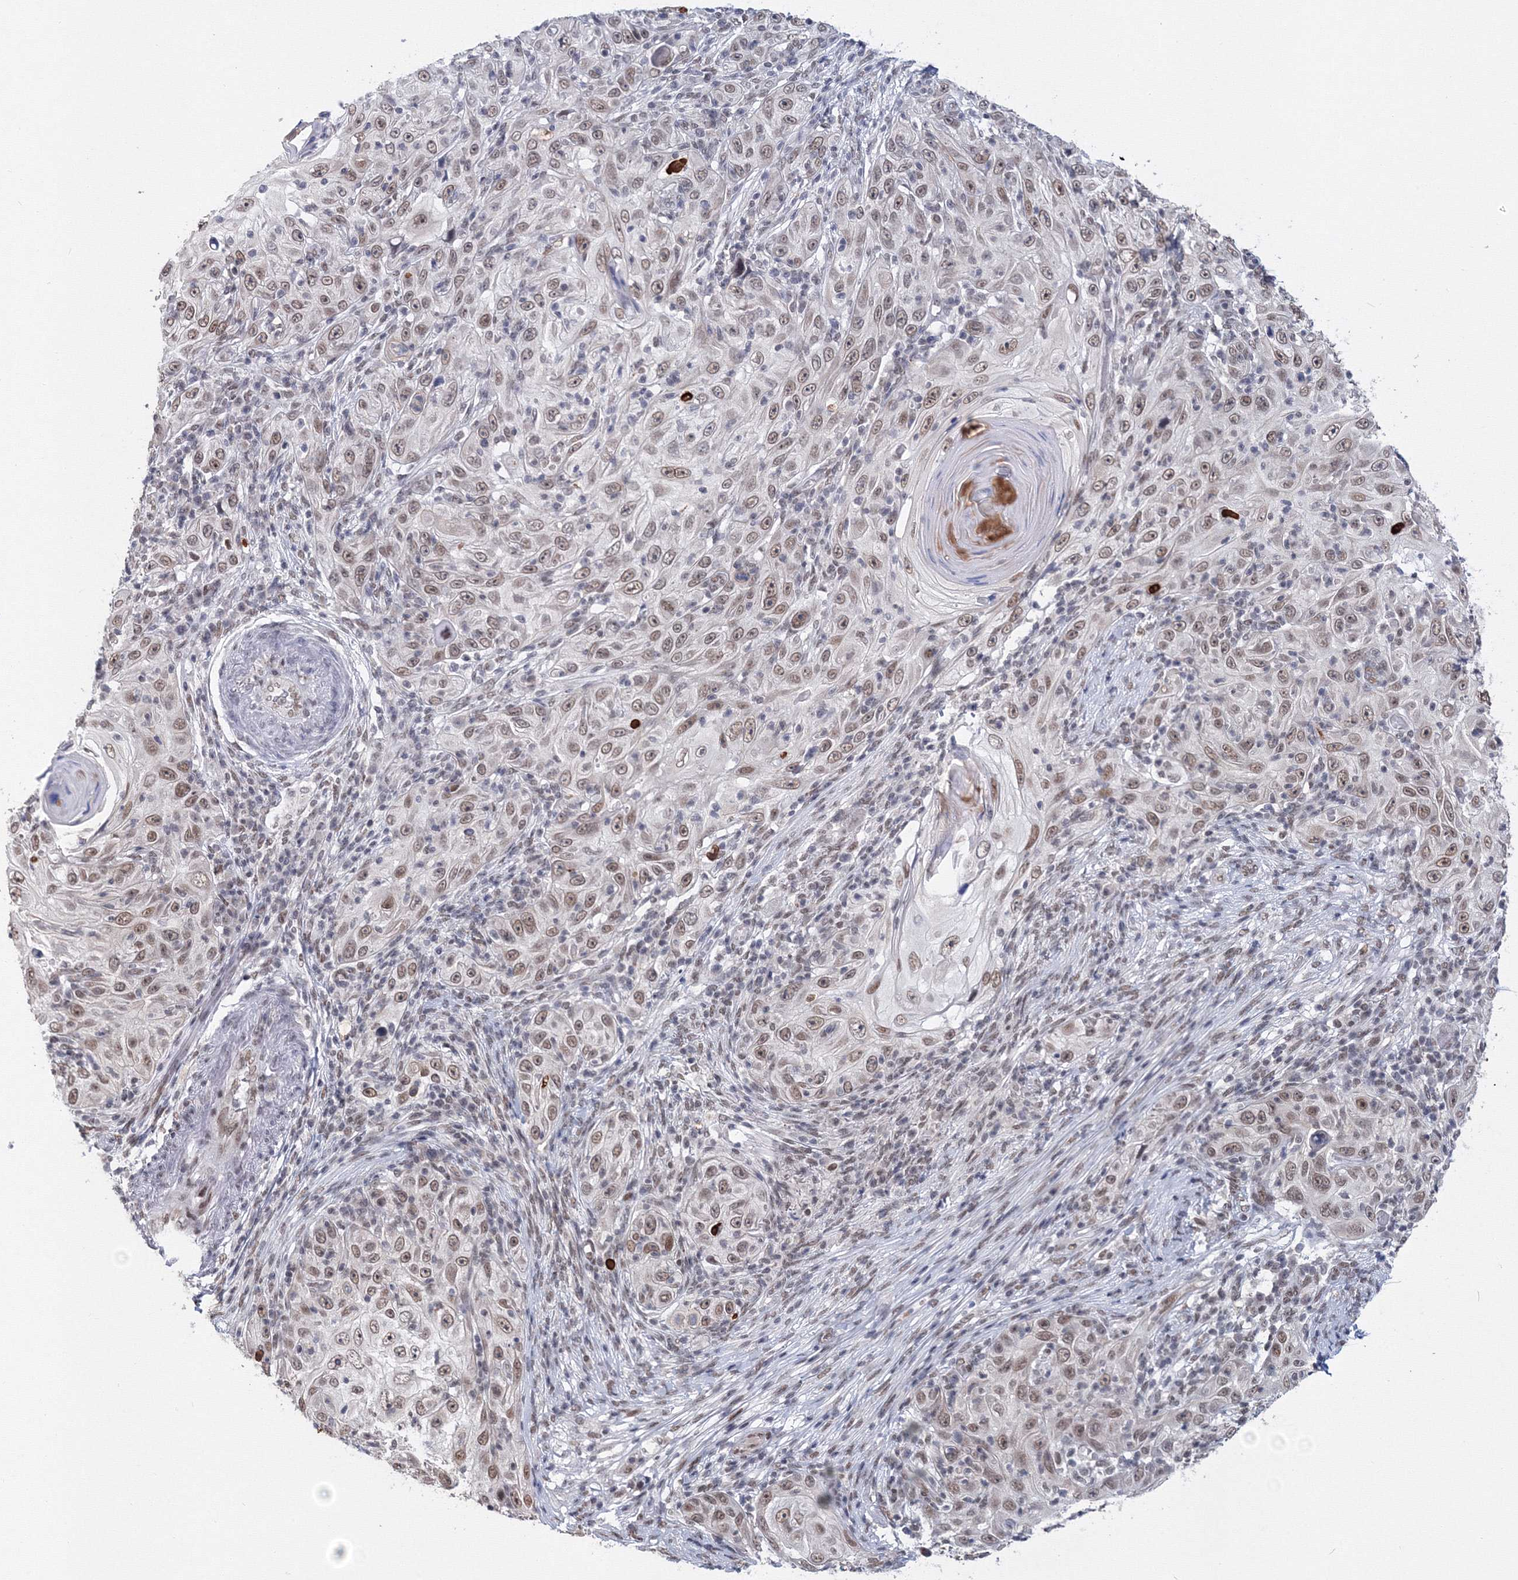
{"staining": {"intensity": "weak", "quantity": ">75%", "location": "nuclear"}, "tissue": "skin cancer", "cell_type": "Tumor cells", "image_type": "cancer", "snomed": [{"axis": "morphology", "description": "Squamous cell carcinoma, NOS"}, {"axis": "topography", "description": "Skin"}], "caption": "Immunohistochemistry micrograph of skin squamous cell carcinoma stained for a protein (brown), which reveals low levels of weak nuclear expression in about >75% of tumor cells.", "gene": "SF3B6", "patient": {"sex": "female", "age": 88}}